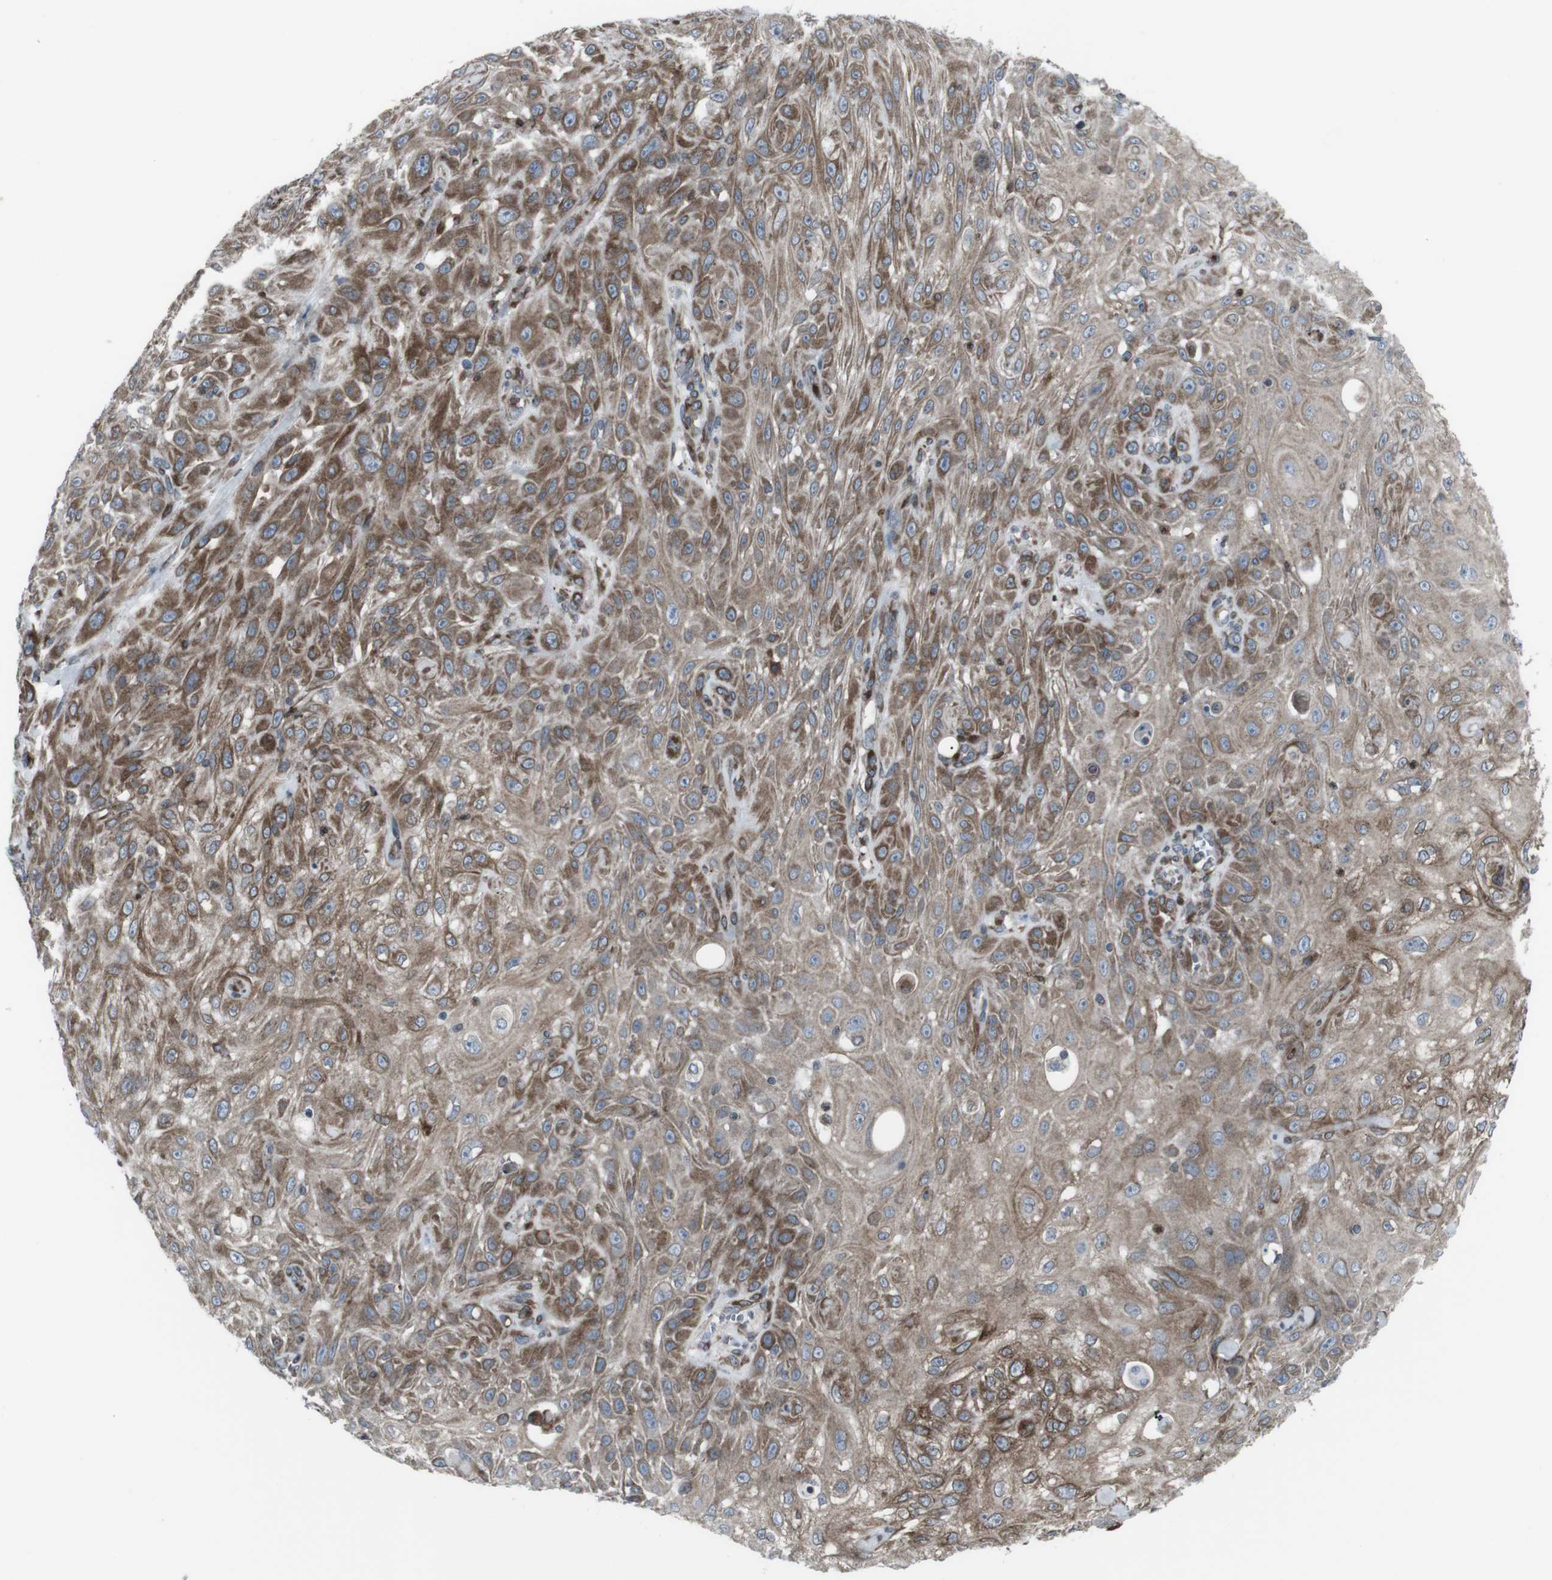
{"staining": {"intensity": "moderate", "quantity": ">75%", "location": "cytoplasmic/membranous"}, "tissue": "skin cancer", "cell_type": "Tumor cells", "image_type": "cancer", "snomed": [{"axis": "morphology", "description": "Squamous cell carcinoma, NOS"}, {"axis": "topography", "description": "Skin"}], "caption": "Human skin cancer stained for a protein (brown) exhibits moderate cytoplasmic/membranous positive positivity in about >75% of tumor cells.", "gene": "LNPK", "patient": {"sex": "male", "age": 75}}